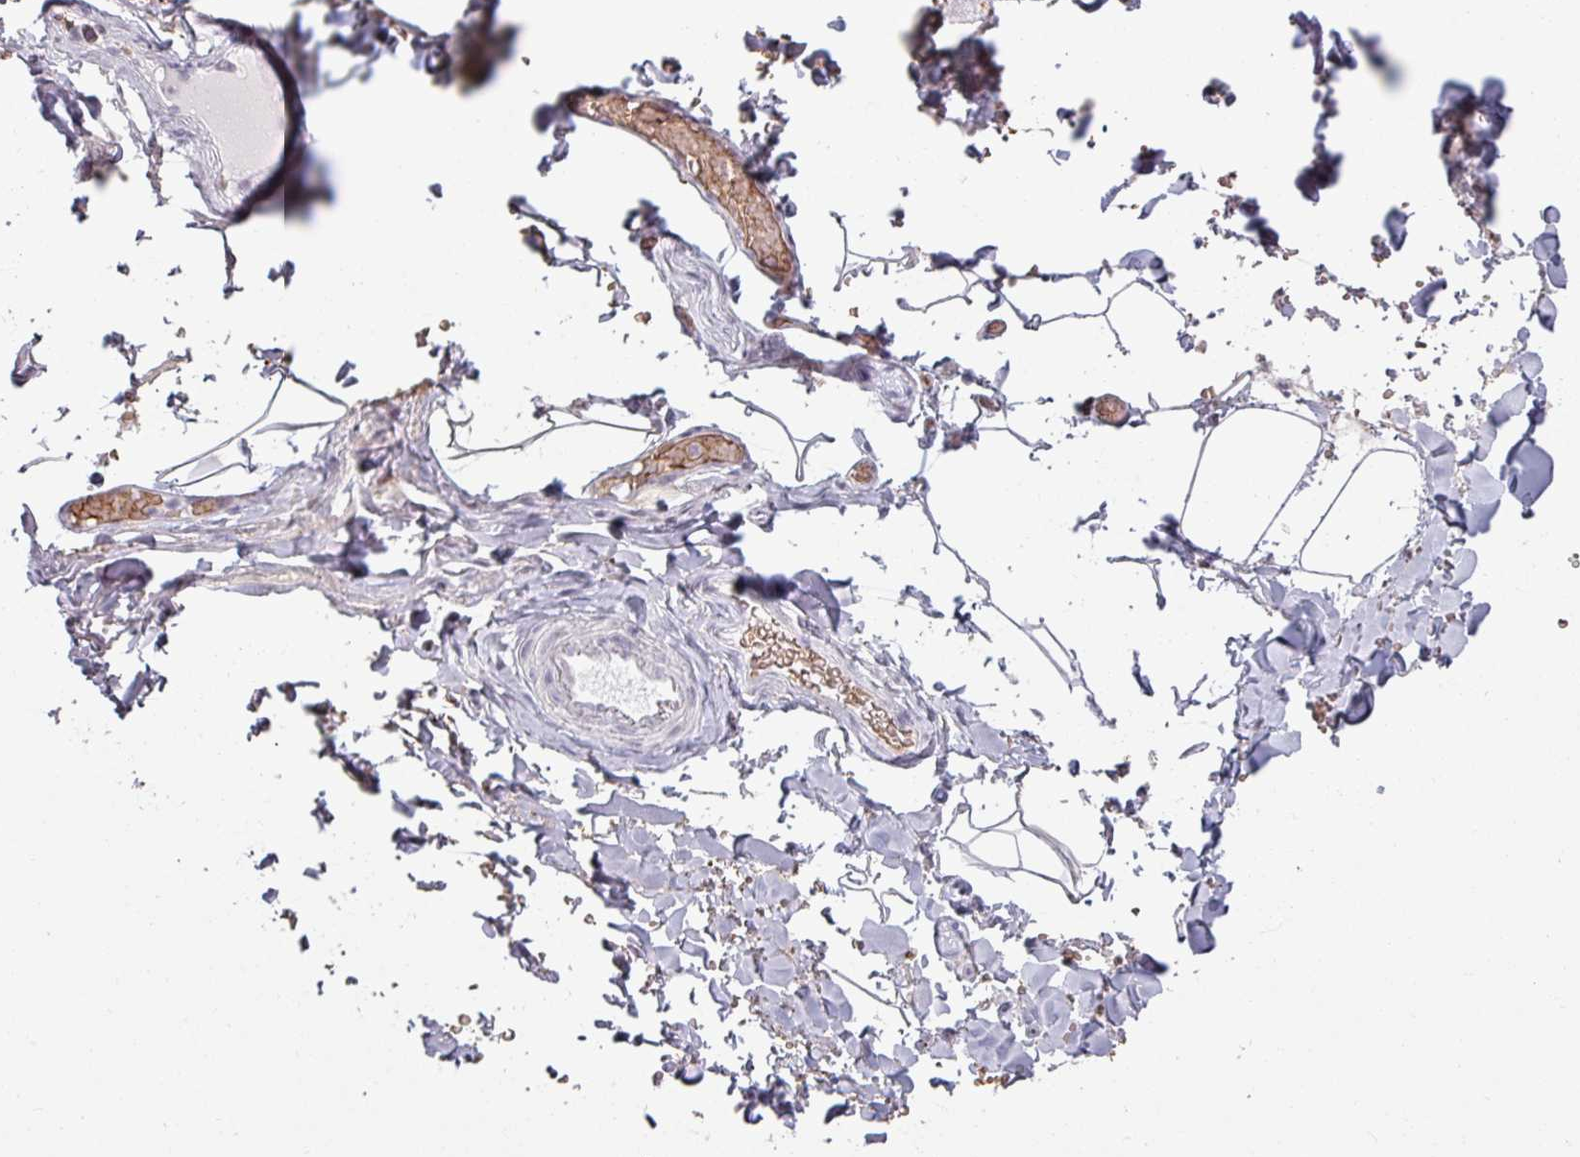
{"staining": {"intensity": "negative", "quantity": "none", "location": "none"}, "tissue": "adipose tissue", "cell_type": "Adipocytes", "image_type": "normal", "snomed": [{"axis": "morphology", "description": "Normal tissue, NOS"}, {"axis": "topography", "description": "Rectum"}, {"axis": "topography", "description": "Peripheral nerve tissue"}], "caption": "Adipocytes show no significant staining in normal adipose tissue. Brightfield microscopy of immunohistochemistry stained with DAB (brown) and hematoxylin (blue), captured at high magnification.", "gene": "NCOR1", "patient": {"sex": "female", "age": 69}}